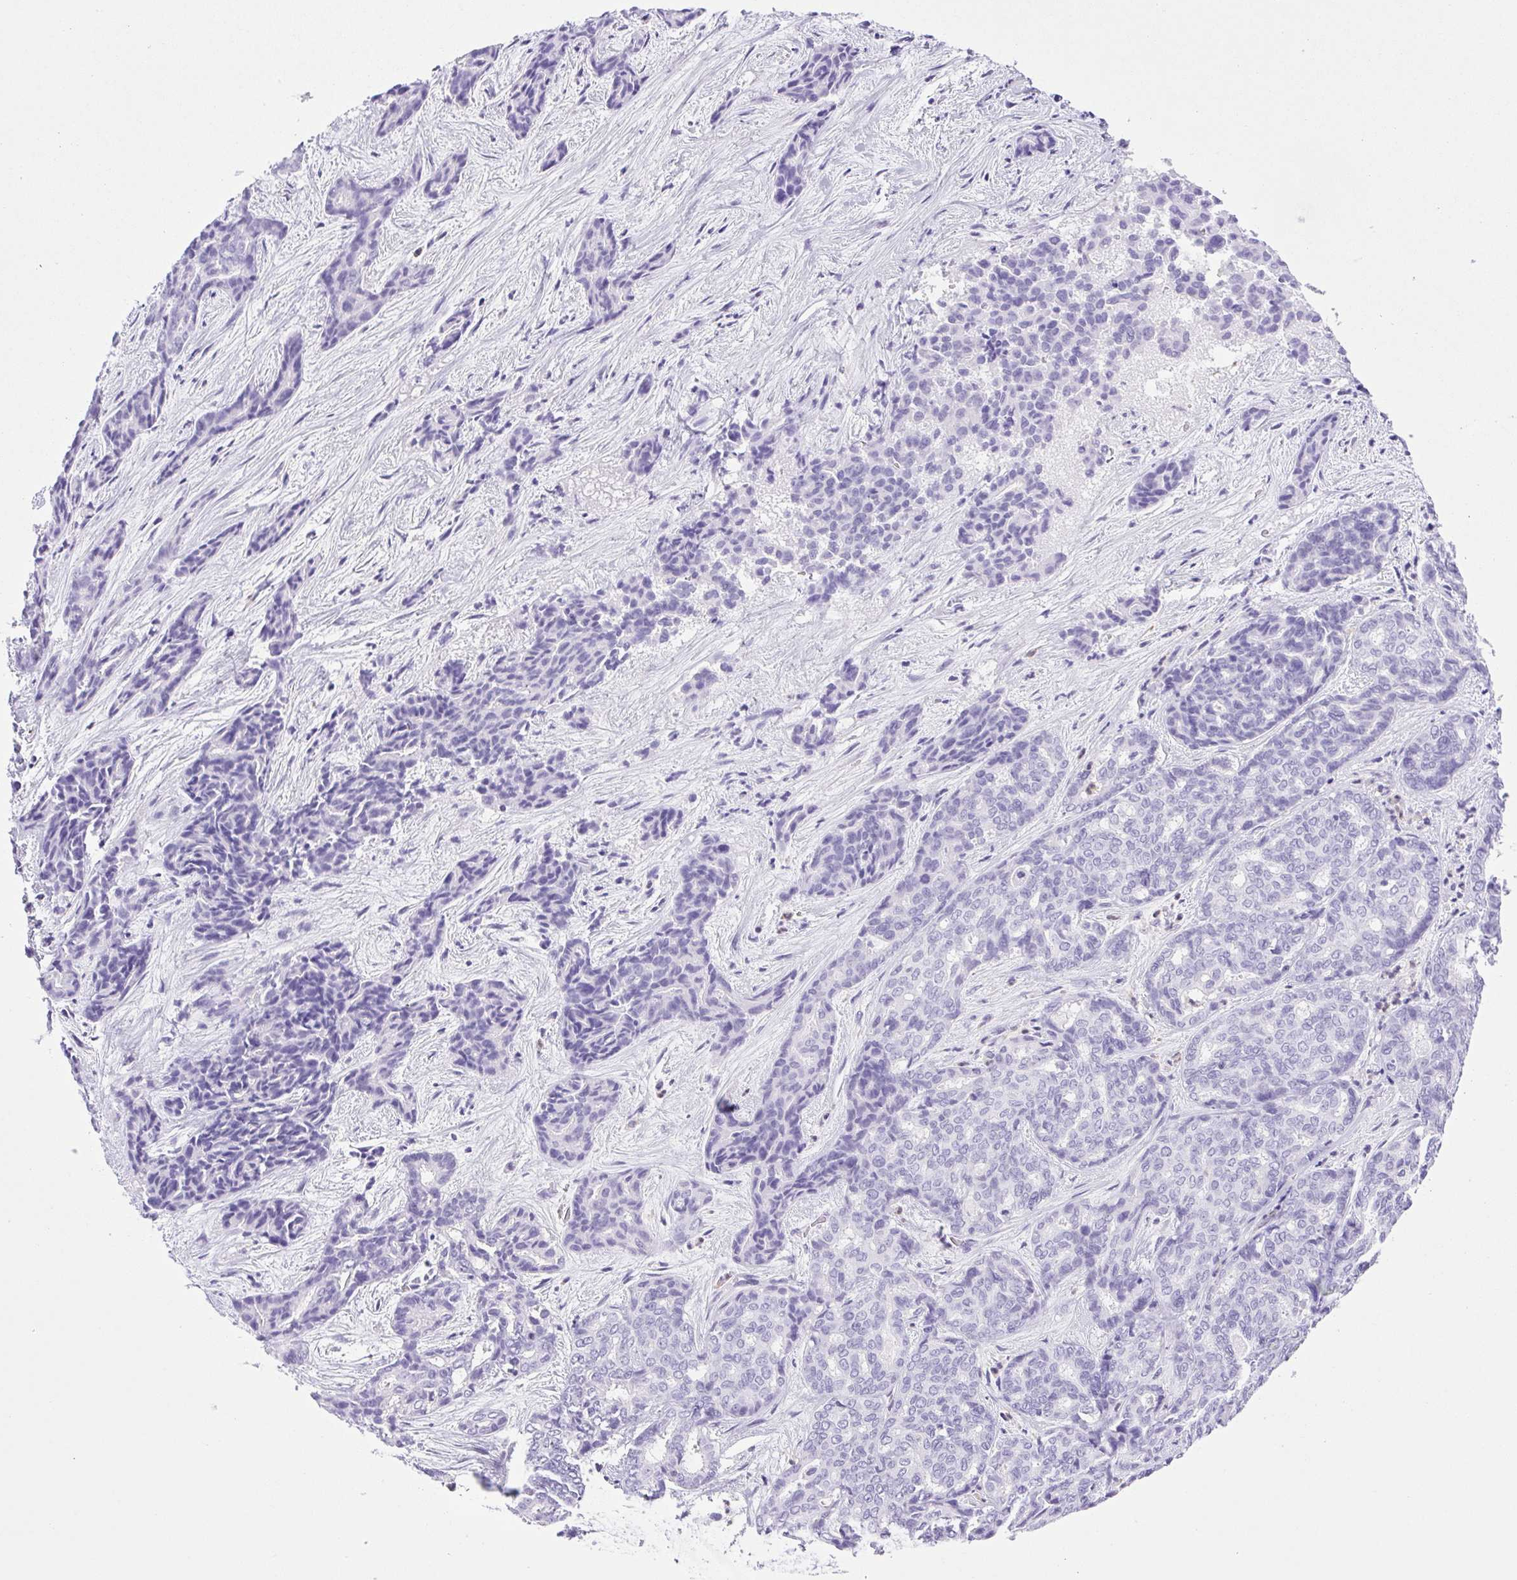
{"staining": {"intensity": "negative", "quantity": "none", "location": "none"}, "tissue": "liver cancer", "cell_type": "Tumor cells", "image_type": "cancer", "snomed": [{"axis": "morphology", "description": "Cholangiocarcinoma"}, {"axis": "topography", "description": "Liver"}], "caption": "Tumor cells are negative for protein expression in human liver cancer (cholangiocarcinoma).", "gene": "SYNPR", "patient": {"sex": "female", "age": 64}}